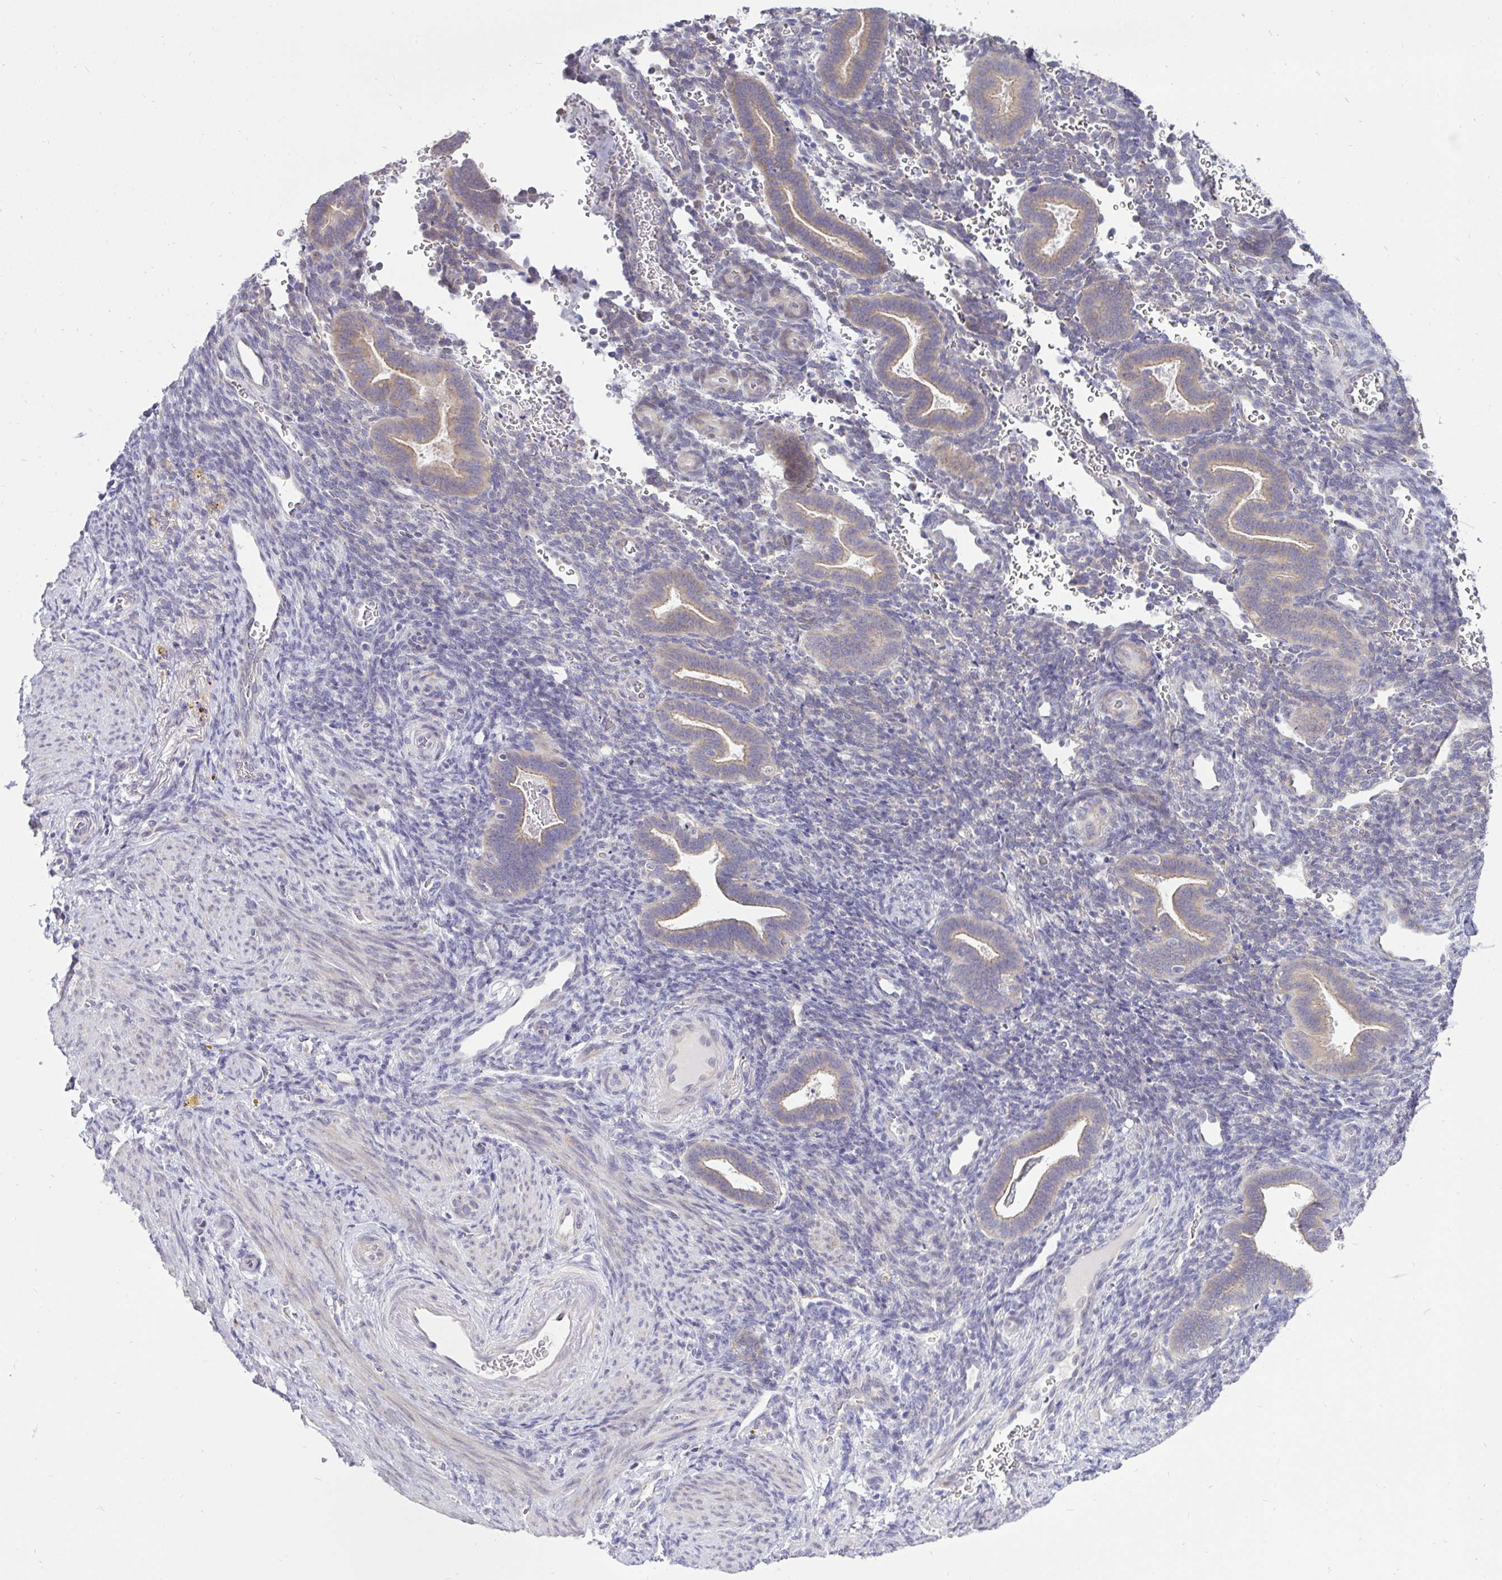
{"staining": {"intensity": "negative", "quantity": "none", "location": "none"}, "tissue": "endometrium", "cell_type": "Cells in endometrial stroma", "image_type": "normal", "snomed": [{"axis": "morphology", "description": "Normal tissue, NOS"}, {"axis": "topography", "description": "Endometrium"}], "caption": "High power microscopy image of an IHC micrograph of benign endometrium, revealing no significant staining in cells in endometrial stroma.", "gene": "VGLL3", "patient": {"sex": "female", "age": 34}}